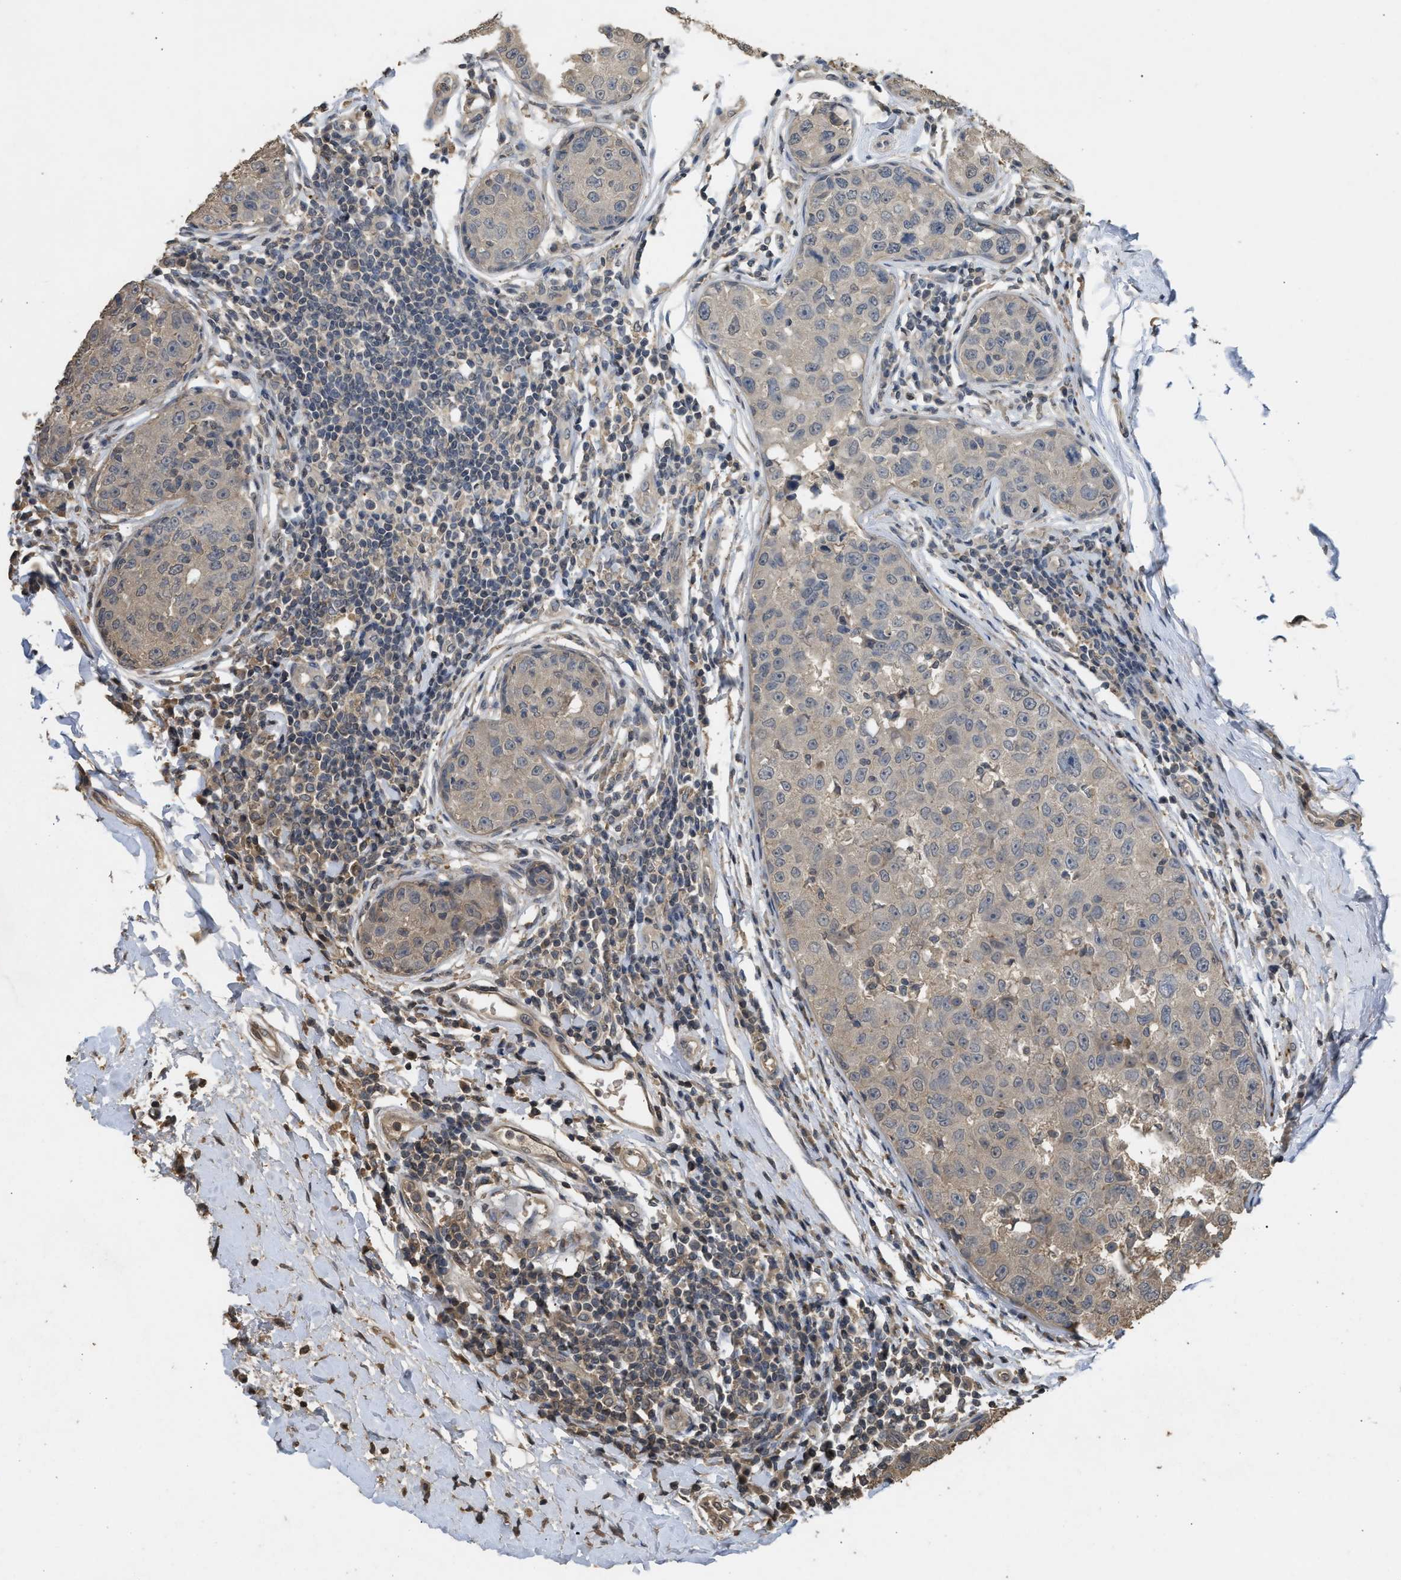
{"staining": {"intensity": "weak", "quantity": "<25%", "location": "cytoplasmic/membranous"}, "tissue": "breast cancer", "cell_type": "Tumor cells", "image_type": "cancer", "snomed": [{"axis": "morphology", "description": "Duct carcinoma"}, {"axis": "topography", "description": "Breast"}], "caption": "High power microscopy image of an immunohistochemistry image of breast cancer (infiltrating ductal carcinoma), revealing no significant expression in tumor cells.", "gene": "ARHGDIA", "patient": {"sex": "female", "age": 27}}